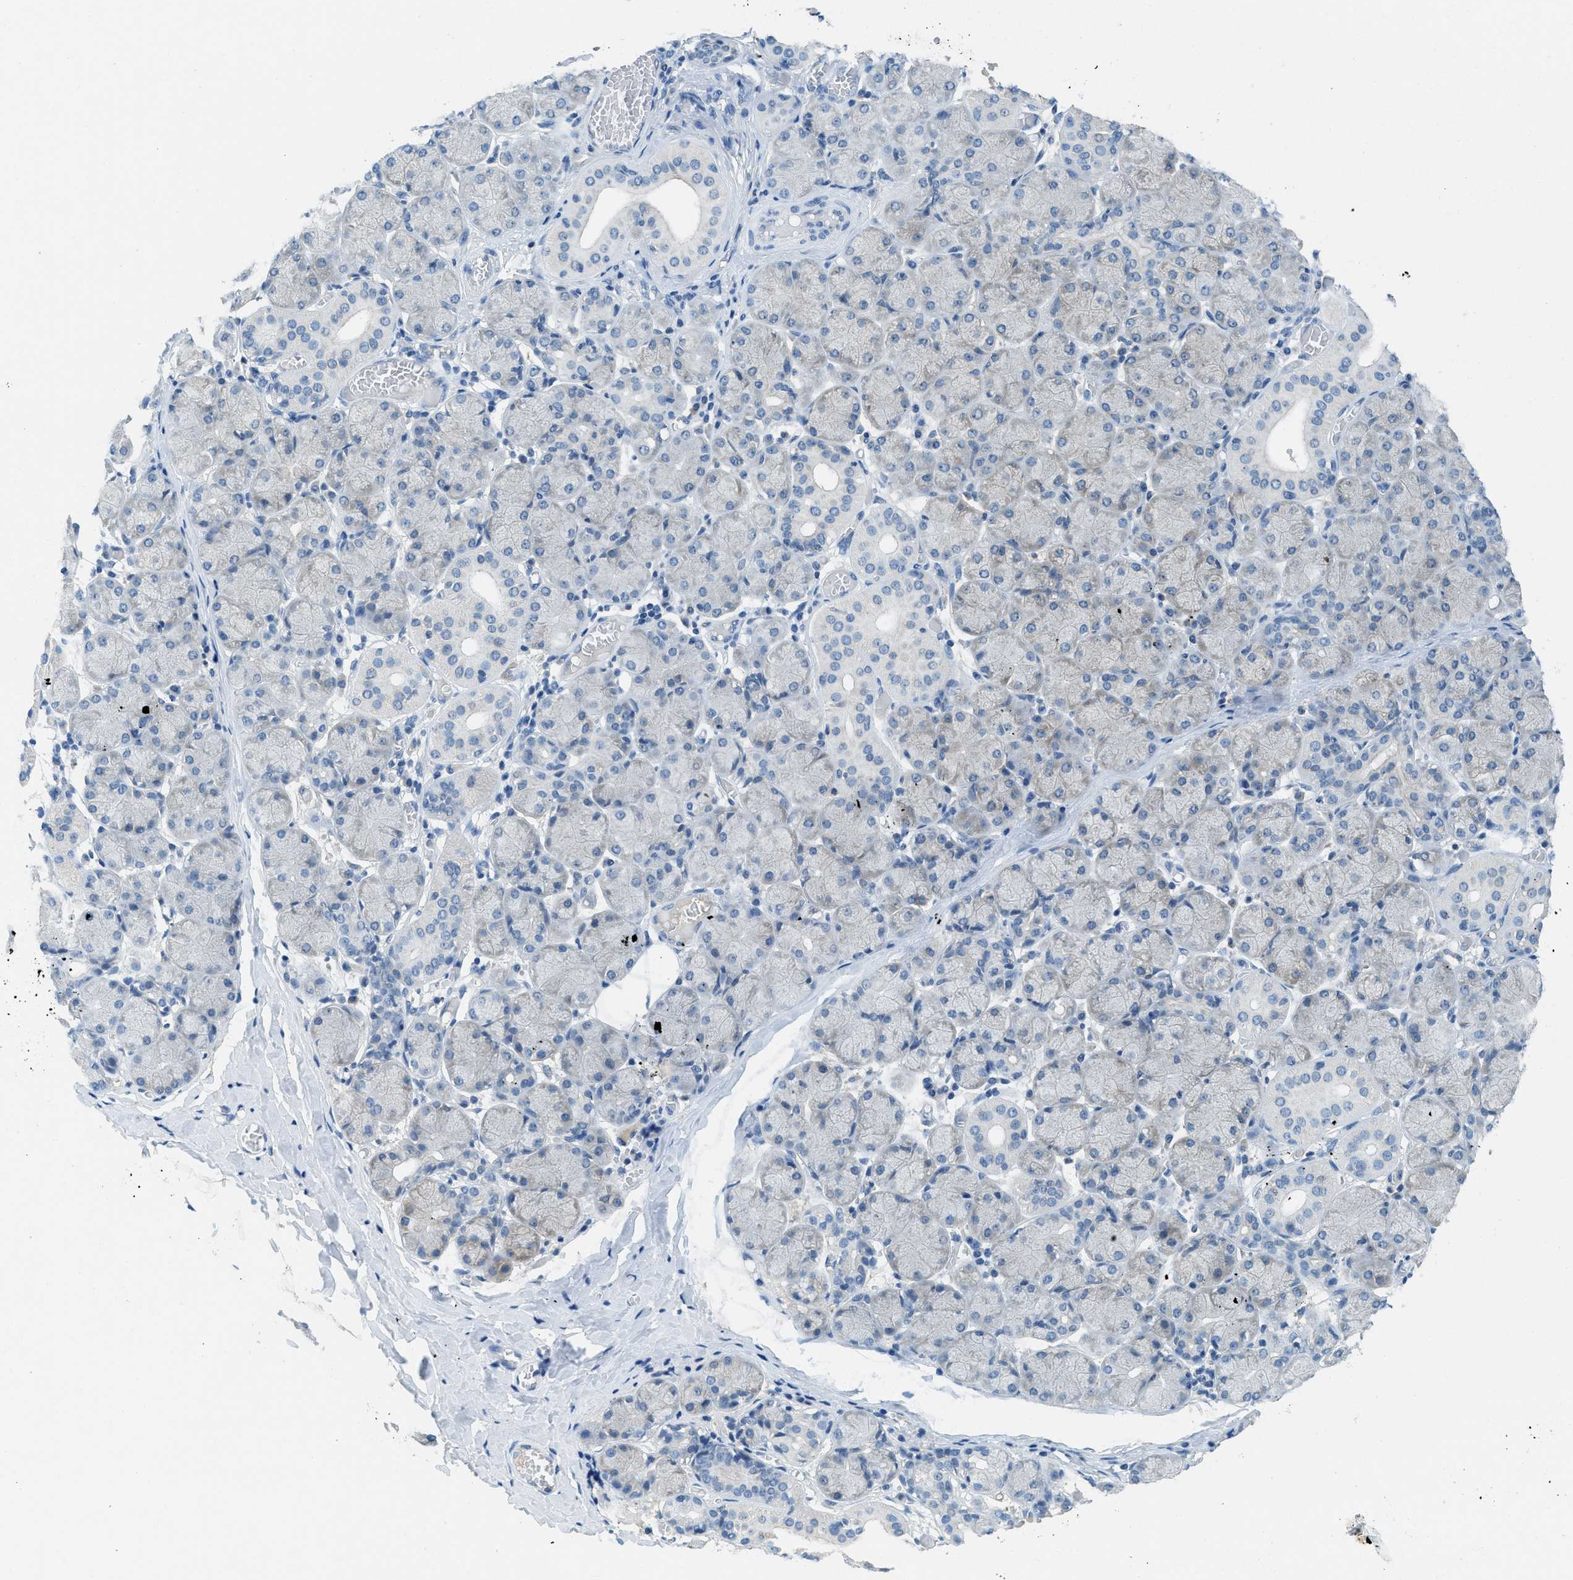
{"staining": {"intensity": "negative", "quantity": "none", "location": "none"}, "tissue": "salivary gland", "cell_type": "Glandular cells", "image_type": "normal", "snomed": [{"axis": "morphology", "description": "Normal tissue, NOS"}, {"axis": "topography", "description": "Salivary gland"}], "caption": "DAB (3,3'-diaminobenzidine) immunohistochemical staining of unremarkable salivary gland demonstrates no significant positivity in glandular cells.", "gene": "BCAP31", "patient": {"sex": "female", "age": 24}}